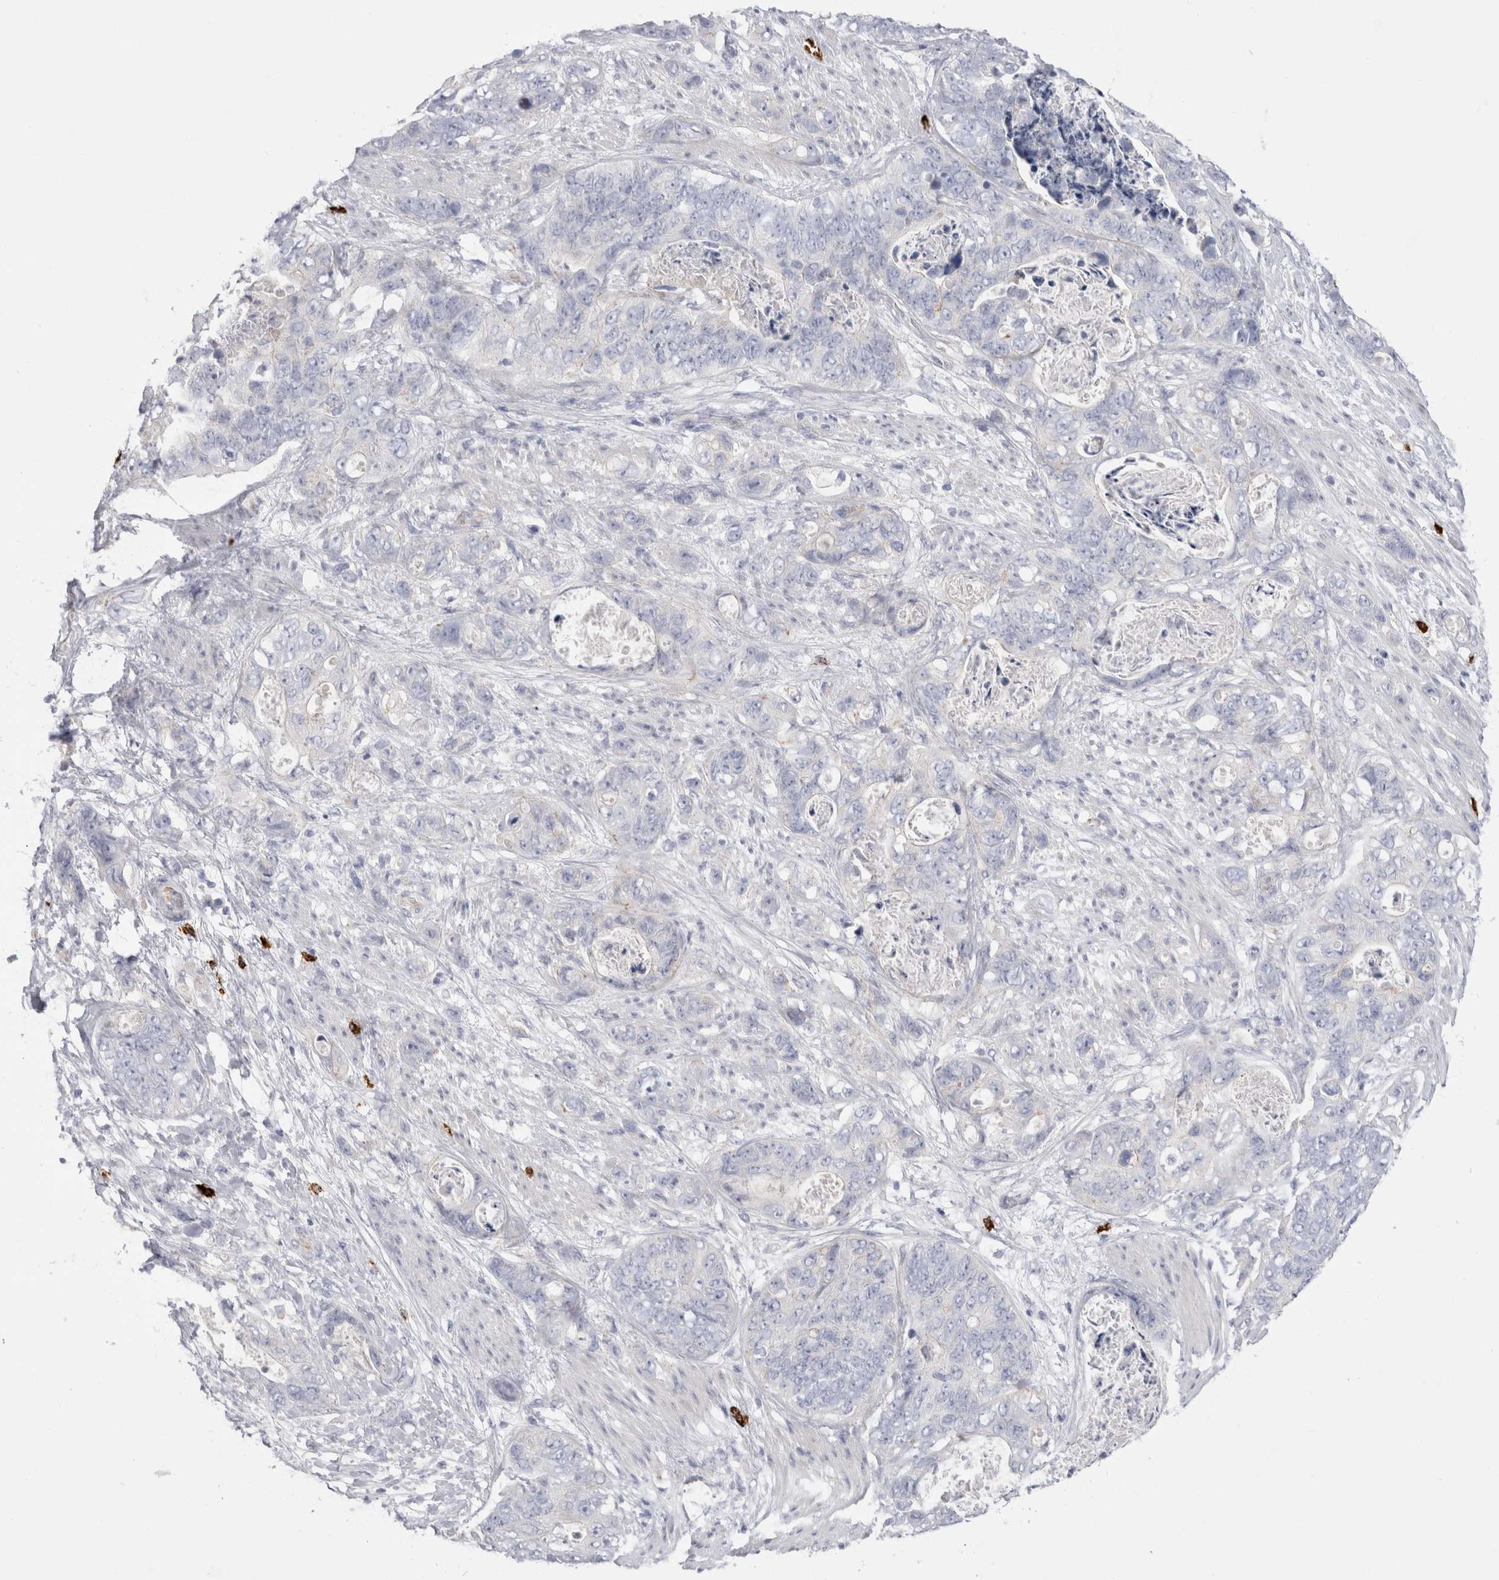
{"staining": {"intensity": "negative", "quantity": "none", "location": "none"}, "tissue": "stomach cancer", "cell_type": "Tumor cells", "image_type": "cancer", "snomed": [{"axis": "morphology", "description": "Normal tissue, NOS"}, {"axis": "morphology", "description": "Adenocarcinoma, NOS"}, {"axis": "topography", "description": "Stomach"}], "caption": "This histopathology image is of stomach cancer stained with immunohistochemistry (IHC) to label a protein in brown with the nuclei are counter-stained blue. There is no staining in tumor cells.", "gene": "SPINK2", "patient": {"sex": "female", "age": 89}}